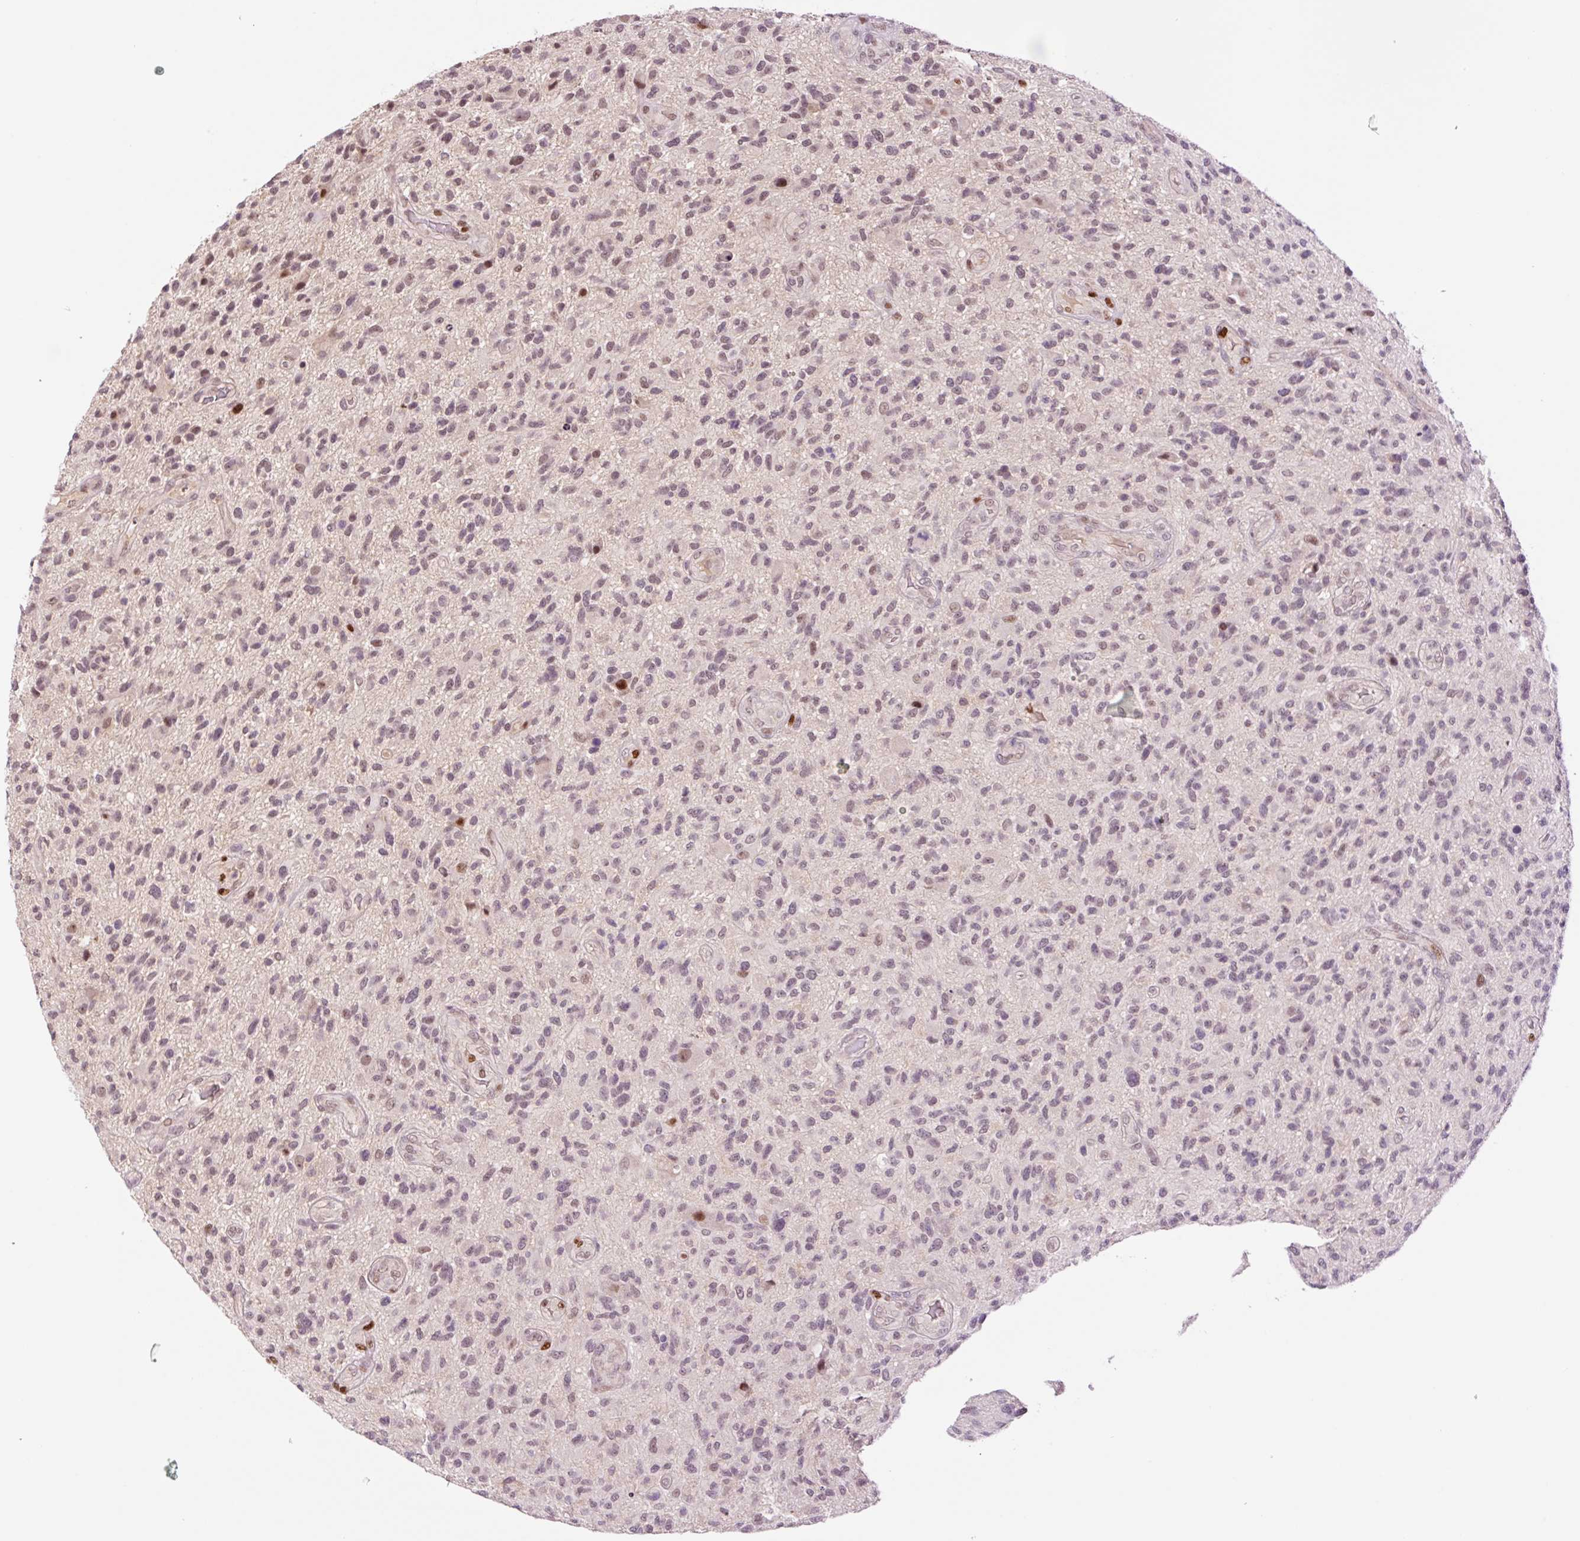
{"staining": {"intensity": "negative", "quantity": "none", "location": "none"}, "tissue": "glioma", "cell_type": "Tumor cells", "image_type": "cancer", "snomed": [{"axis": "morphology", "description": "Glioma, malignant, High grade"}, {"axis": "topography", "description": "Brain"}], "caption": "IHC photomicrograph of neoplastic tissue: malignant high-grade glioma stained with DAB reveals no significant protein expression in tumor cells.", "gene": "DPPA4", "patient": {"sex": "male", "age": 47}}